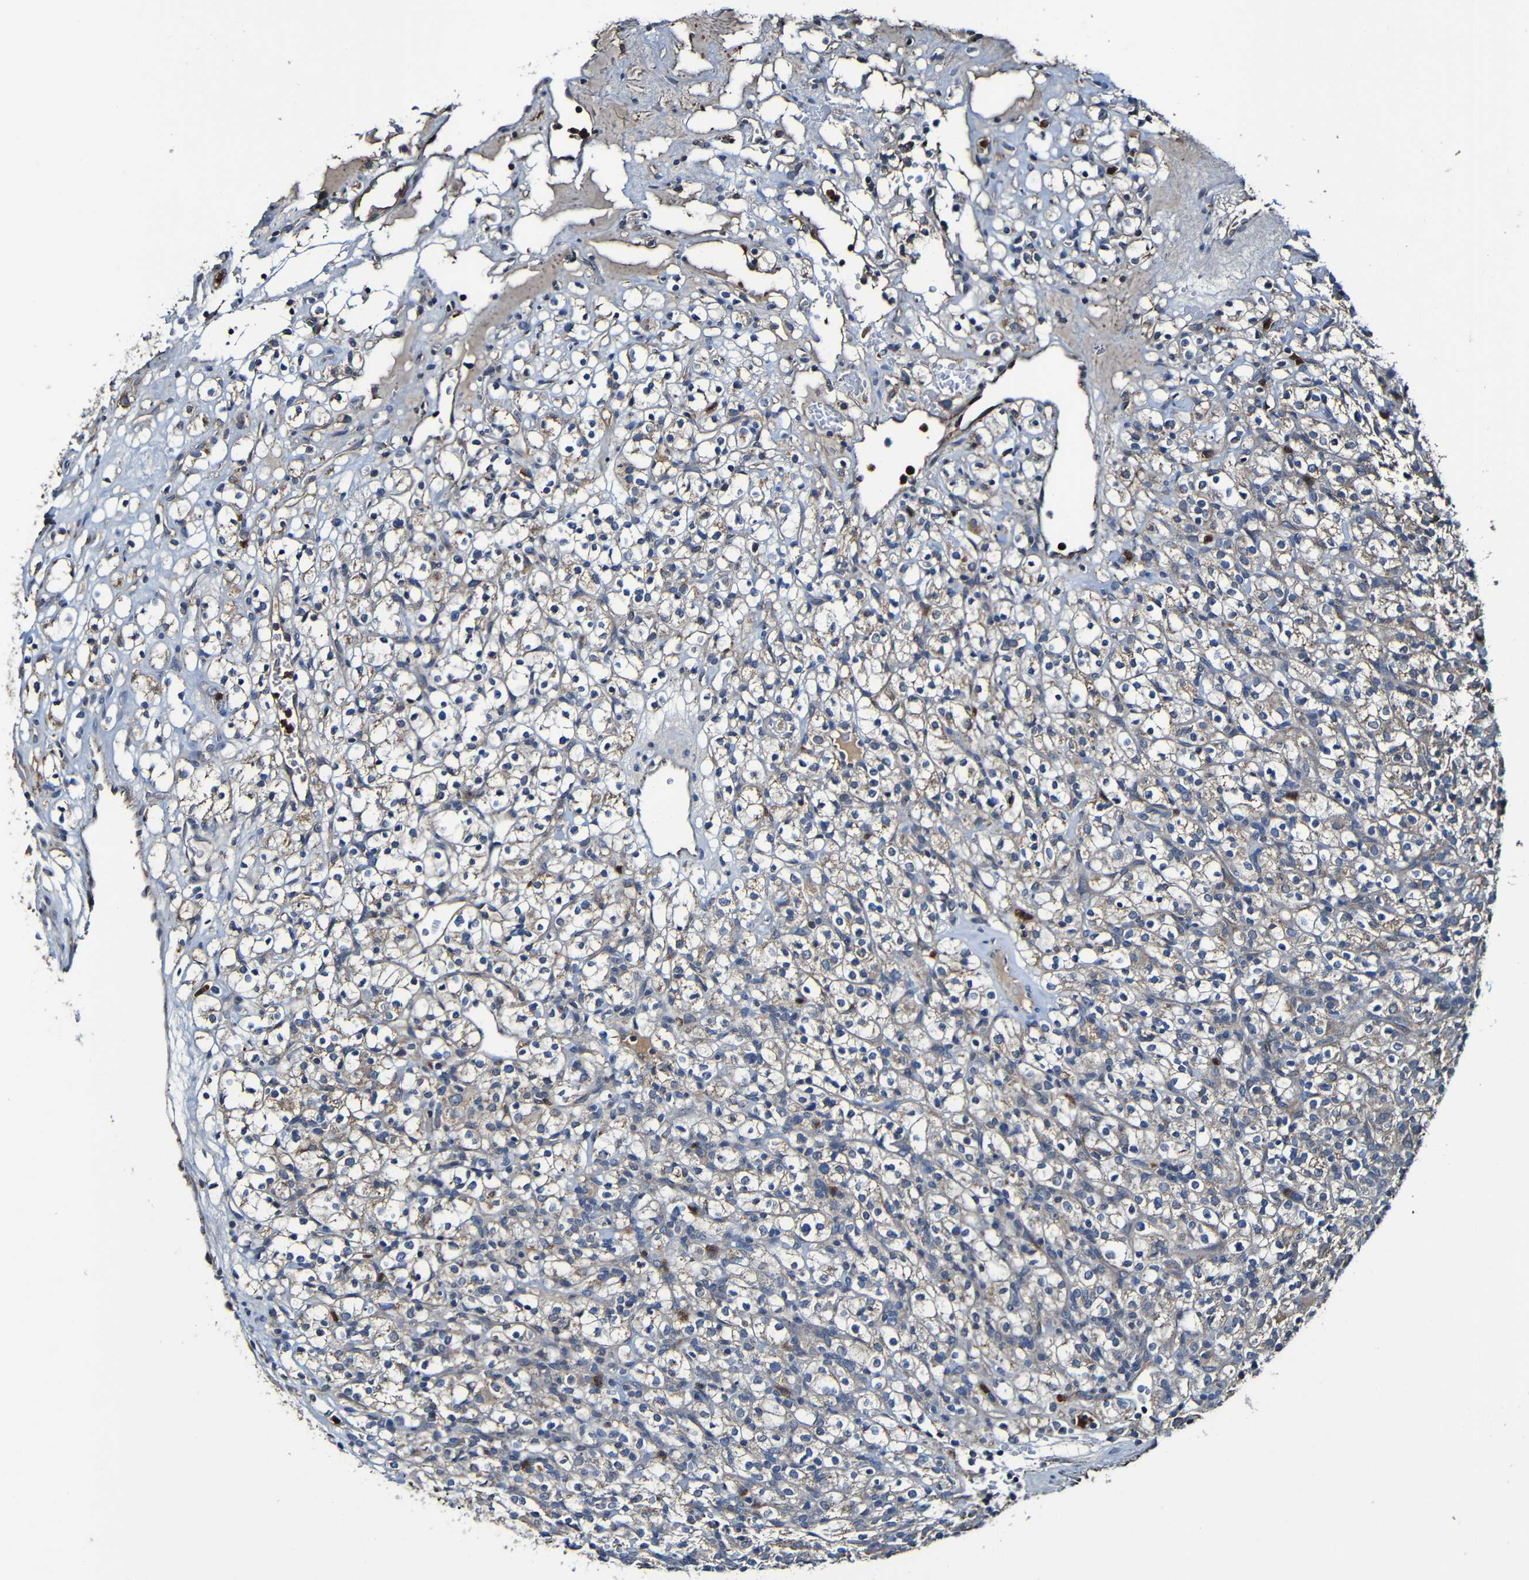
{"staining": {"intensity": "weak", "quantity": "25%-75%", "location": "cytoplasmic/membranous"}, "tissue": "renal cancer", "cell_type": "Tumor cells", "image_type": "cancer", "snomed": [{"axis": "morphology", "description": "Normal tissue, NOS"}, {"axis": "morphology", "description": "Adenocarcinoma, NOS"}, {"axis": "topography", "description": "Kidney"}], "caption": "Renal adenocarcinoma stained with a brown dye reveals weak cytoplasmic/membranous positive expression in approximately 25%-75% of tumor cells.", "gene": "ADAM15", "patient": {"sex": "female", "age": 72}}